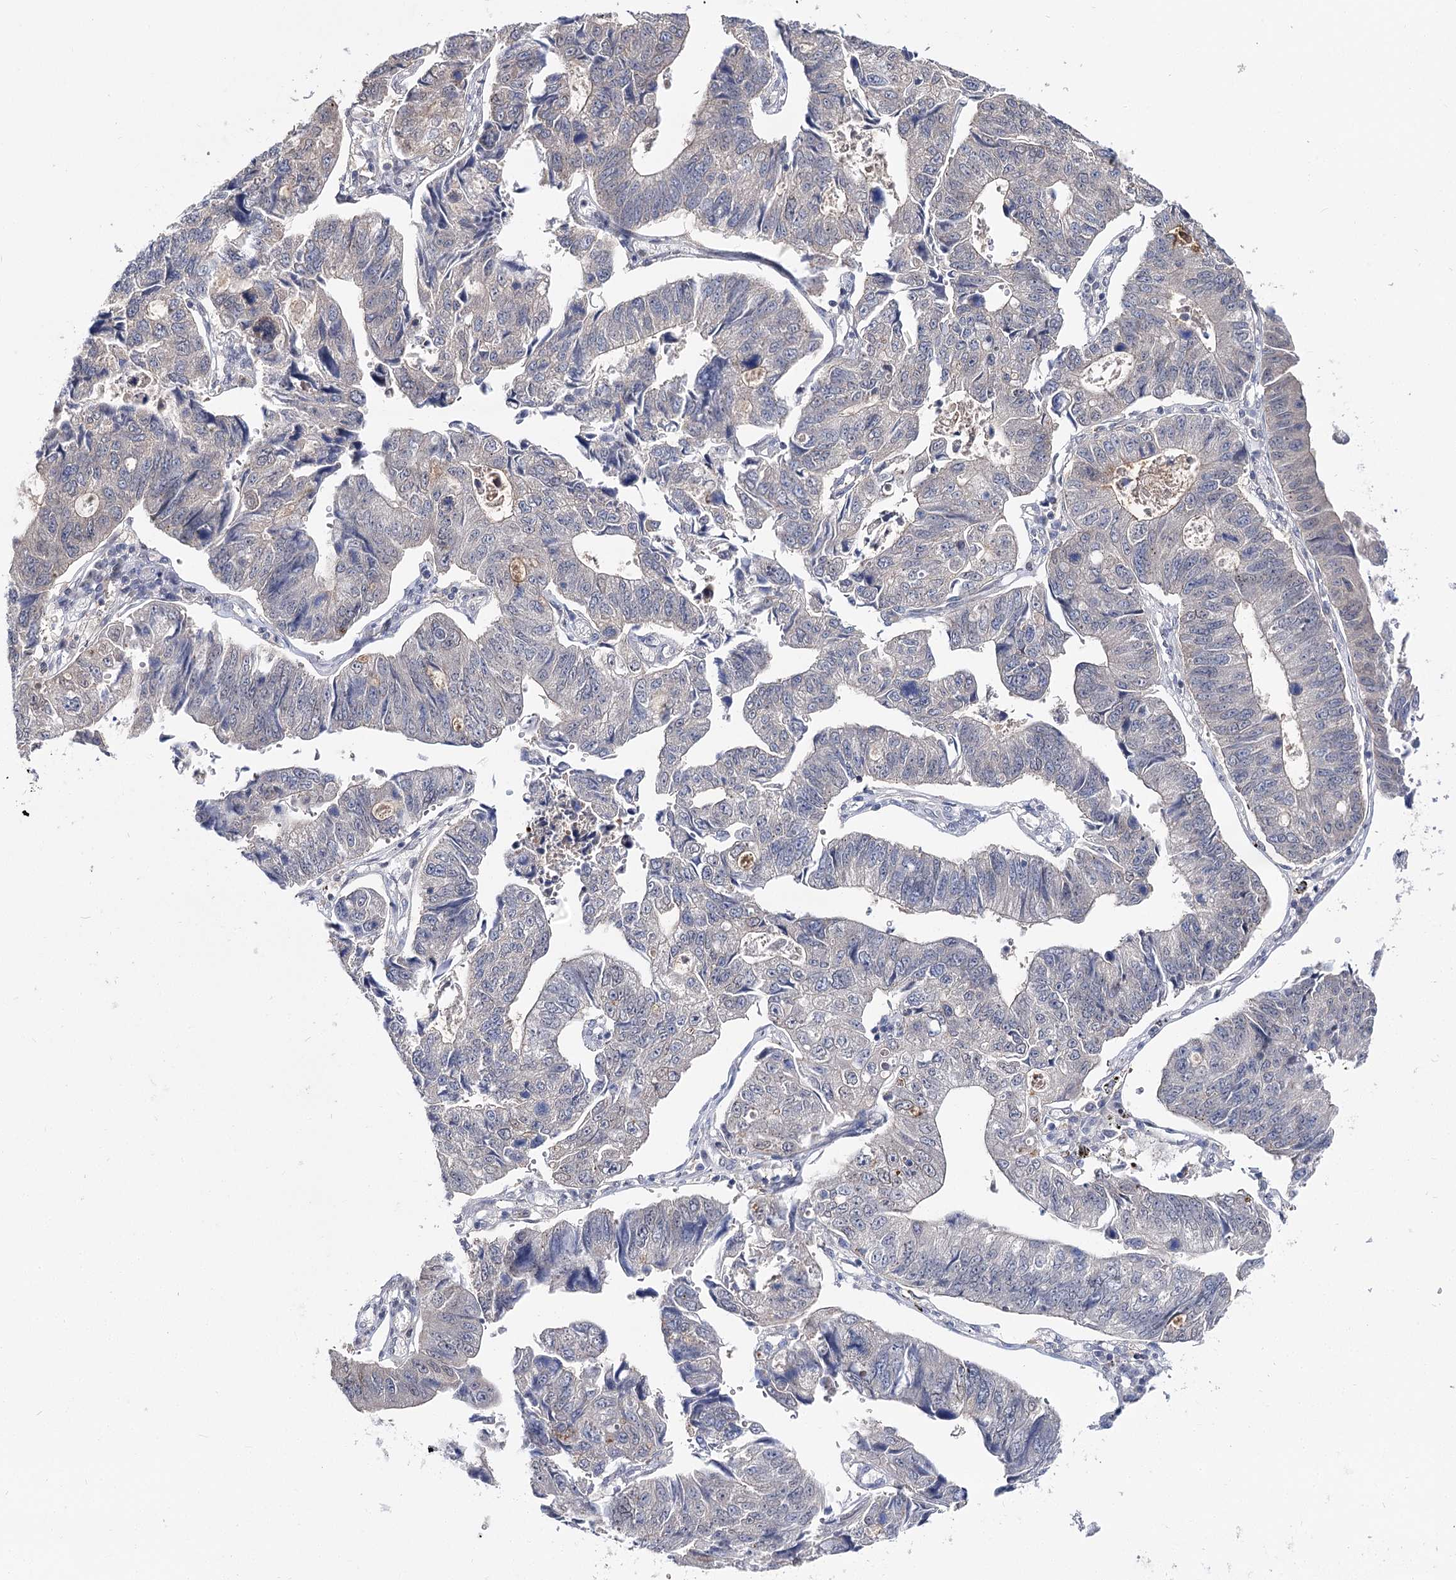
{"staining": {"intensity": "negative", "quantity": "none", "location": "none"}, "tissue": "stomach cancer", "cell_type": "Tumor cells", "image_type": "cancer", "snomed": [{"axis": "morphology", "description": "Adenocarcinoma, NOS"}, {"axis": "topography", "description": "Stomach"}], "caption": "Micrograph shows no significant protein staining in tumor cells of stomach cancer.", "gene": "UGP2", "patient": {"sex": "male", "age": 59}}